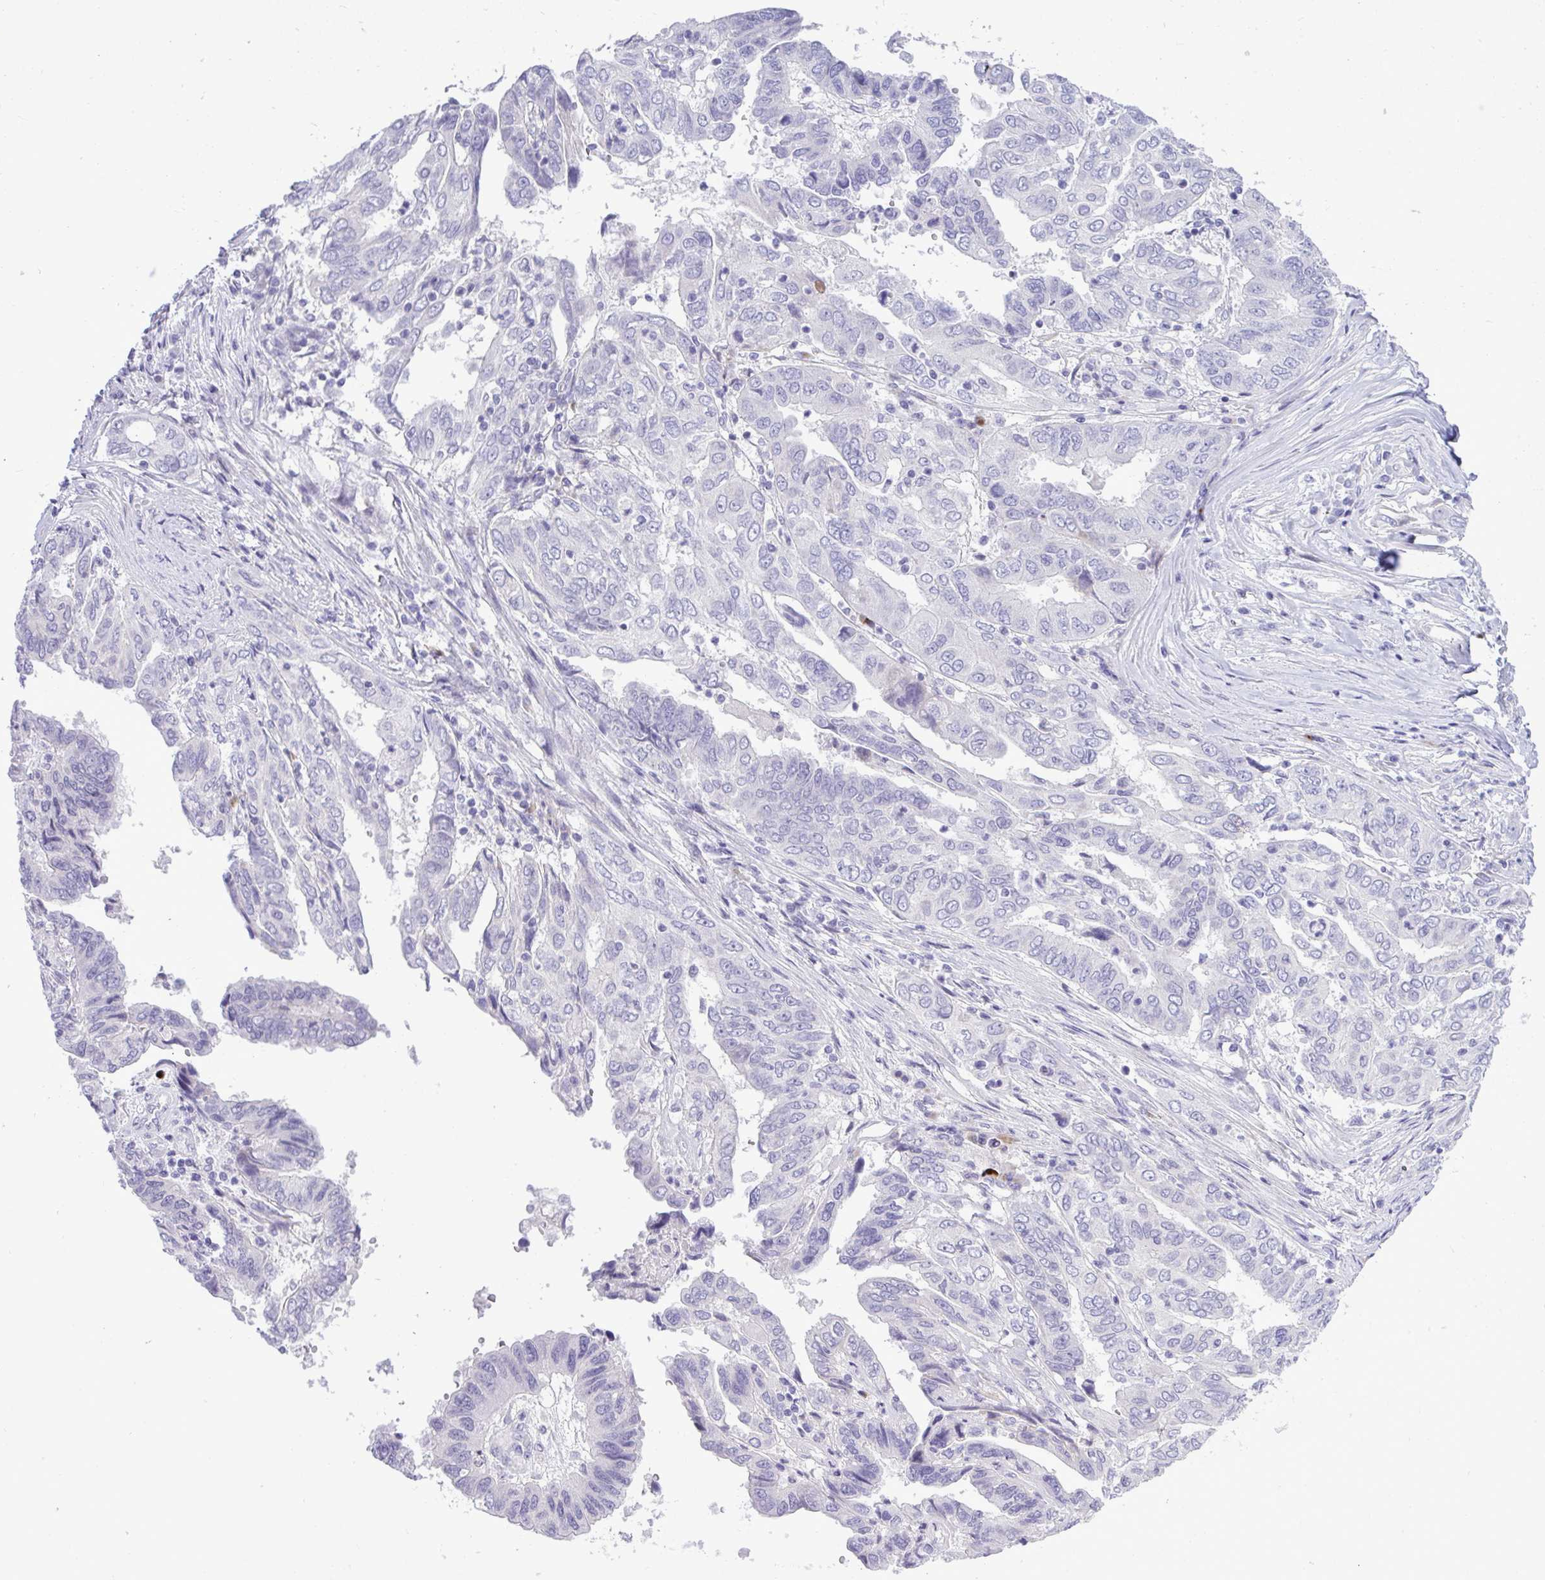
{"staining": {"intensity": "negative", "quantity": "none", "location": "none"}, "tissue": "ovarian cancer", "cell_type": "Tumor cells", "image_type": "cancer", "snomed": [{"axis": "morphology", "description": "Cystadenocarcinoma, serous, NOS"}, {"axis": "topography", "description": "Ovary"}], "caption": "The histopathology image demonstrates no significant positivity in tumor cells of serous cystadenocarcinoma (ovarian).", "gene": "SPAG1", "patient": {"sex": "female", "age": 79}}